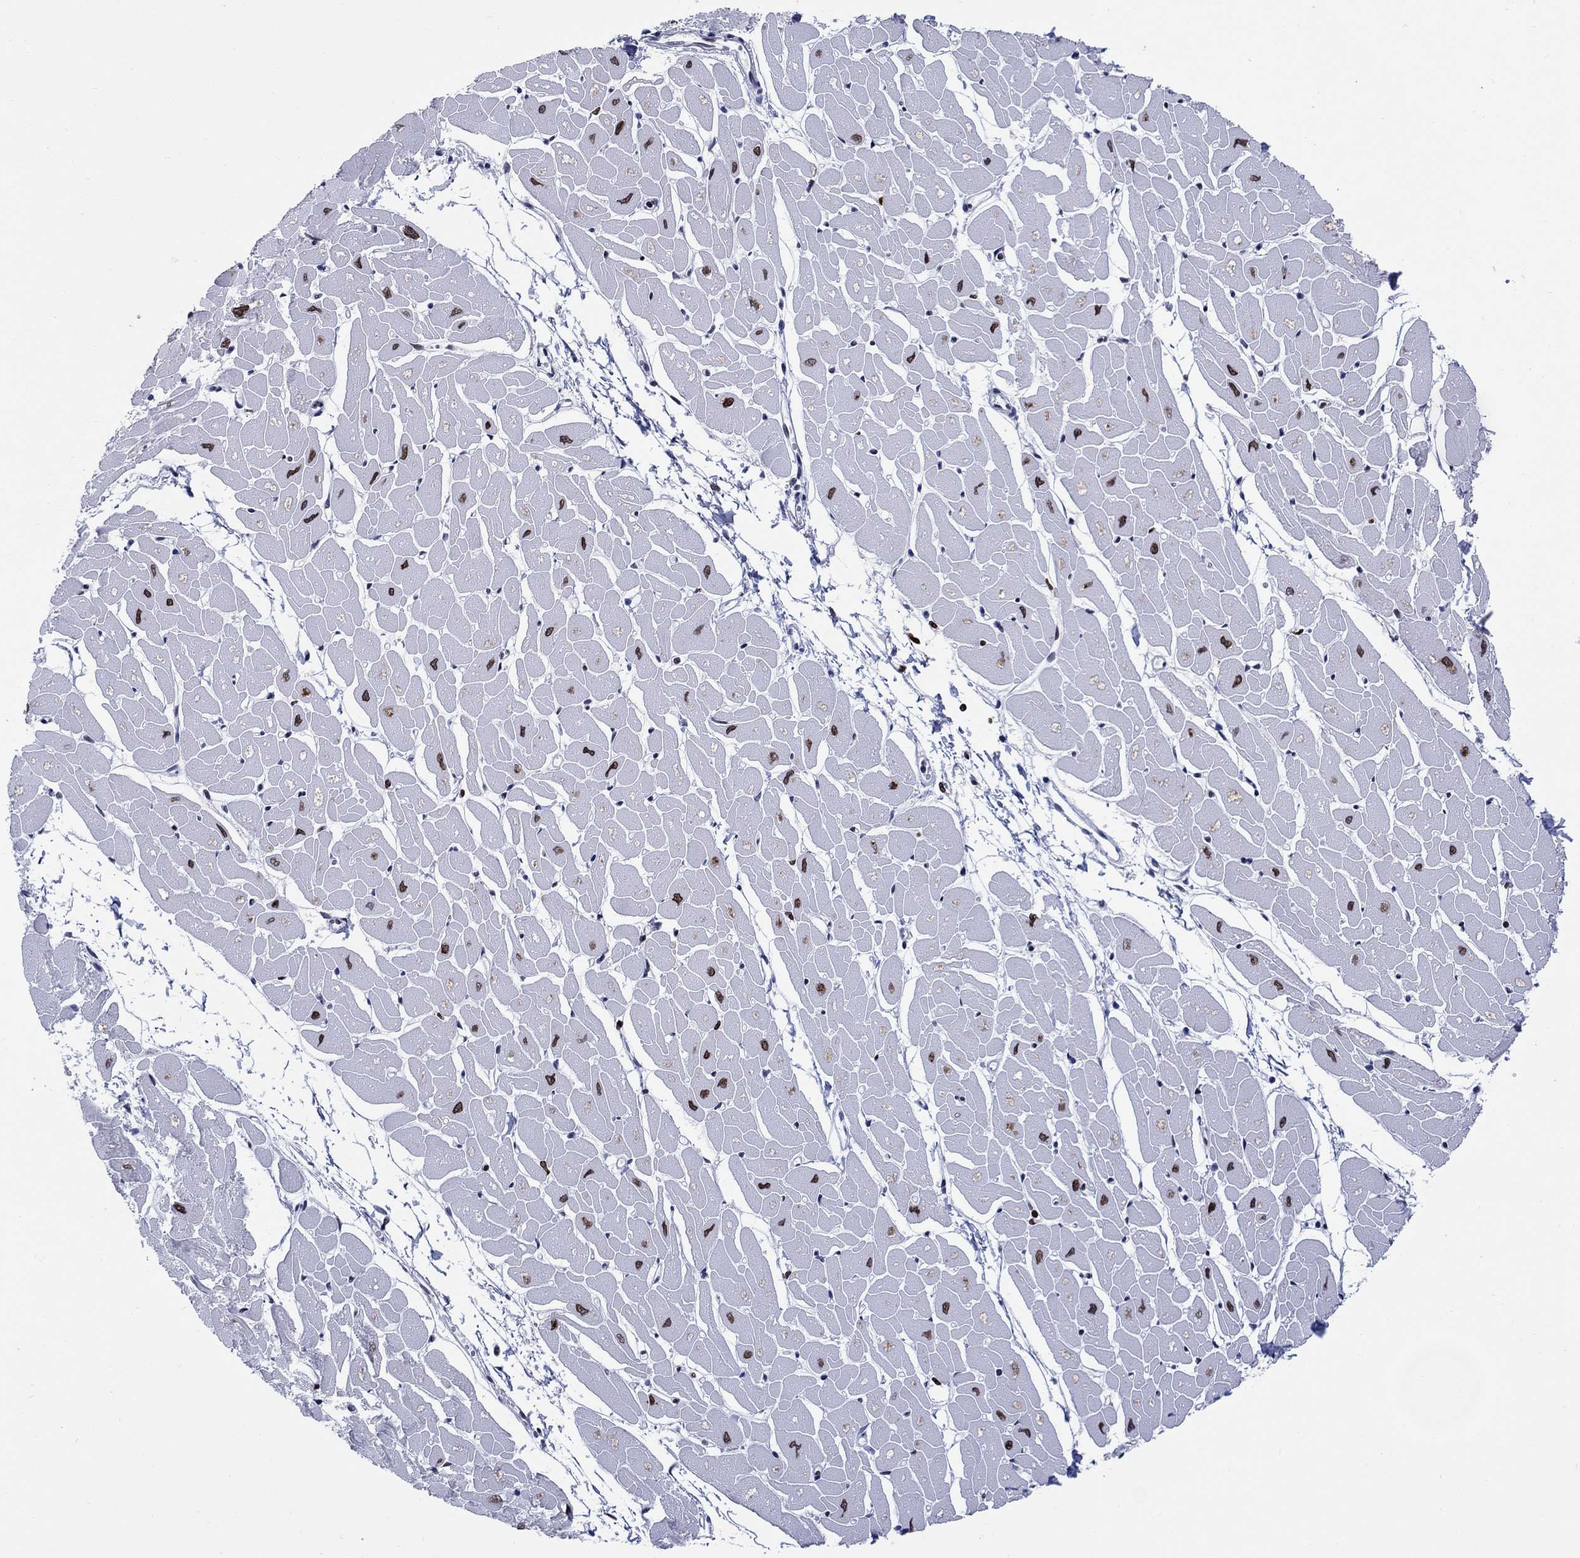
{"staining": {"intensity": "strong", "quantity": "25%-75%", "location": "nuclear"}, "tissue": "heart muscle", "cell_type": "Cardiomyocytes", "image_type": "normal", "snomed": [{"axis": "morphology", "description": "Normal tissue, NOS"}, {"axis": "topography", "description": "Heart"}], "caption": "A brown stain labels strong nuclear expression of a protein in cardiomyocytes of unremarkable heart muscle. (Stains: DAB (3,3'-diaminobenzidine) in brown, nuclei in blue, Microscopy: brightfield microscopy at high magnification).", "gene": "HMGA1", "patient": {"sex": "male", "age": 57}}